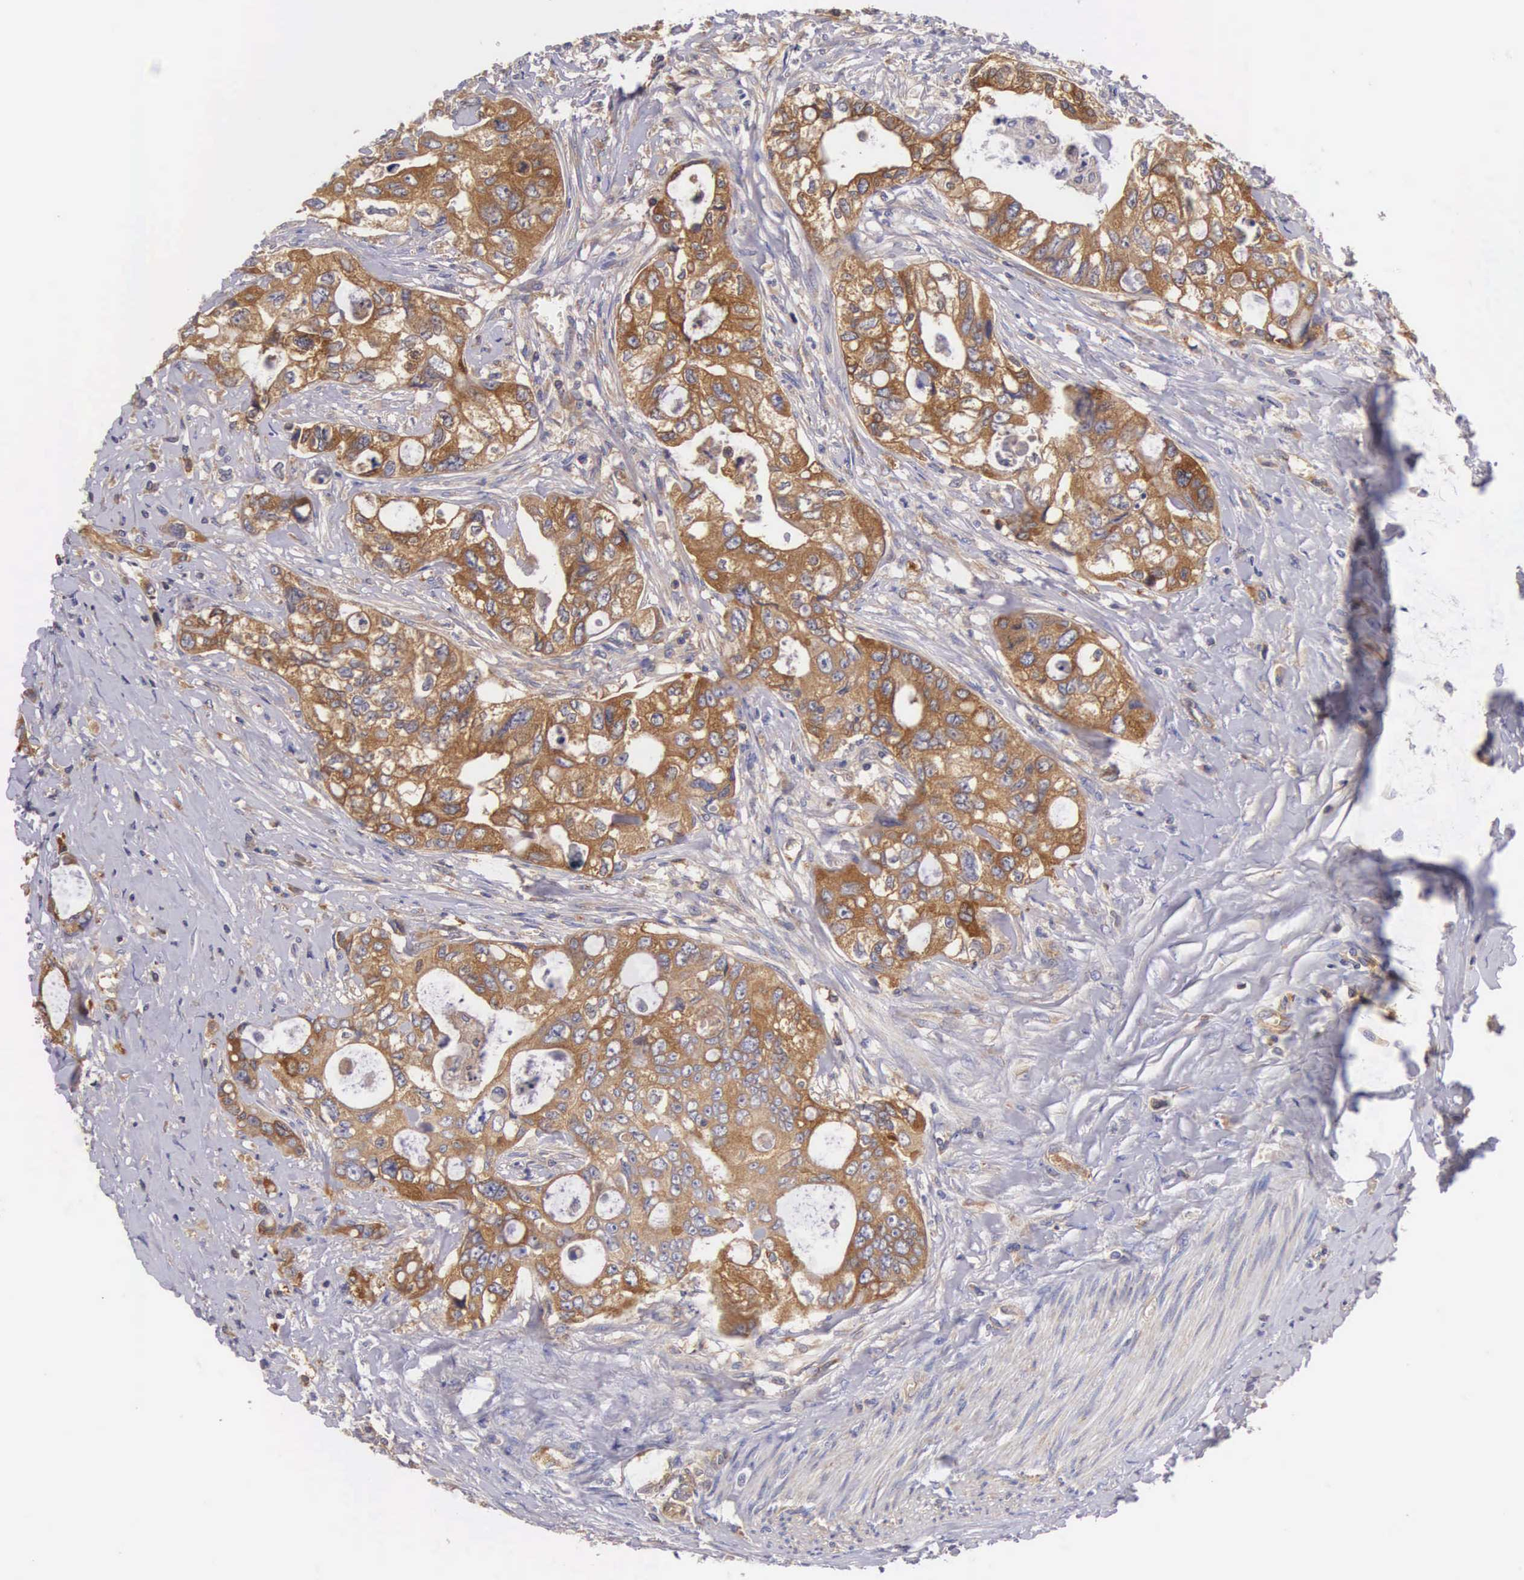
{"staining": {"intensity": "moderate", "quantity": ">75%", "location": "cytoplasmic/membranous"}, "tissue": "colorectal cancer", "cell_type": "Tumor cells", "image_type": "cancer", "snomed": [{"axis": "morphology", "description": "Adenocarcinoma, NOS"}, {"axis": "topography", "description": "Rectum"}], "caption": "Adenocarcinoma (colorectal) tissue exhibits moderate cytoplasmic/membranous expression in approximately >75% of tumor cells, visualized by immunohistochemistry.", "gene": "OSBPL3", "patient": {"sex": "female", "age": 57}}